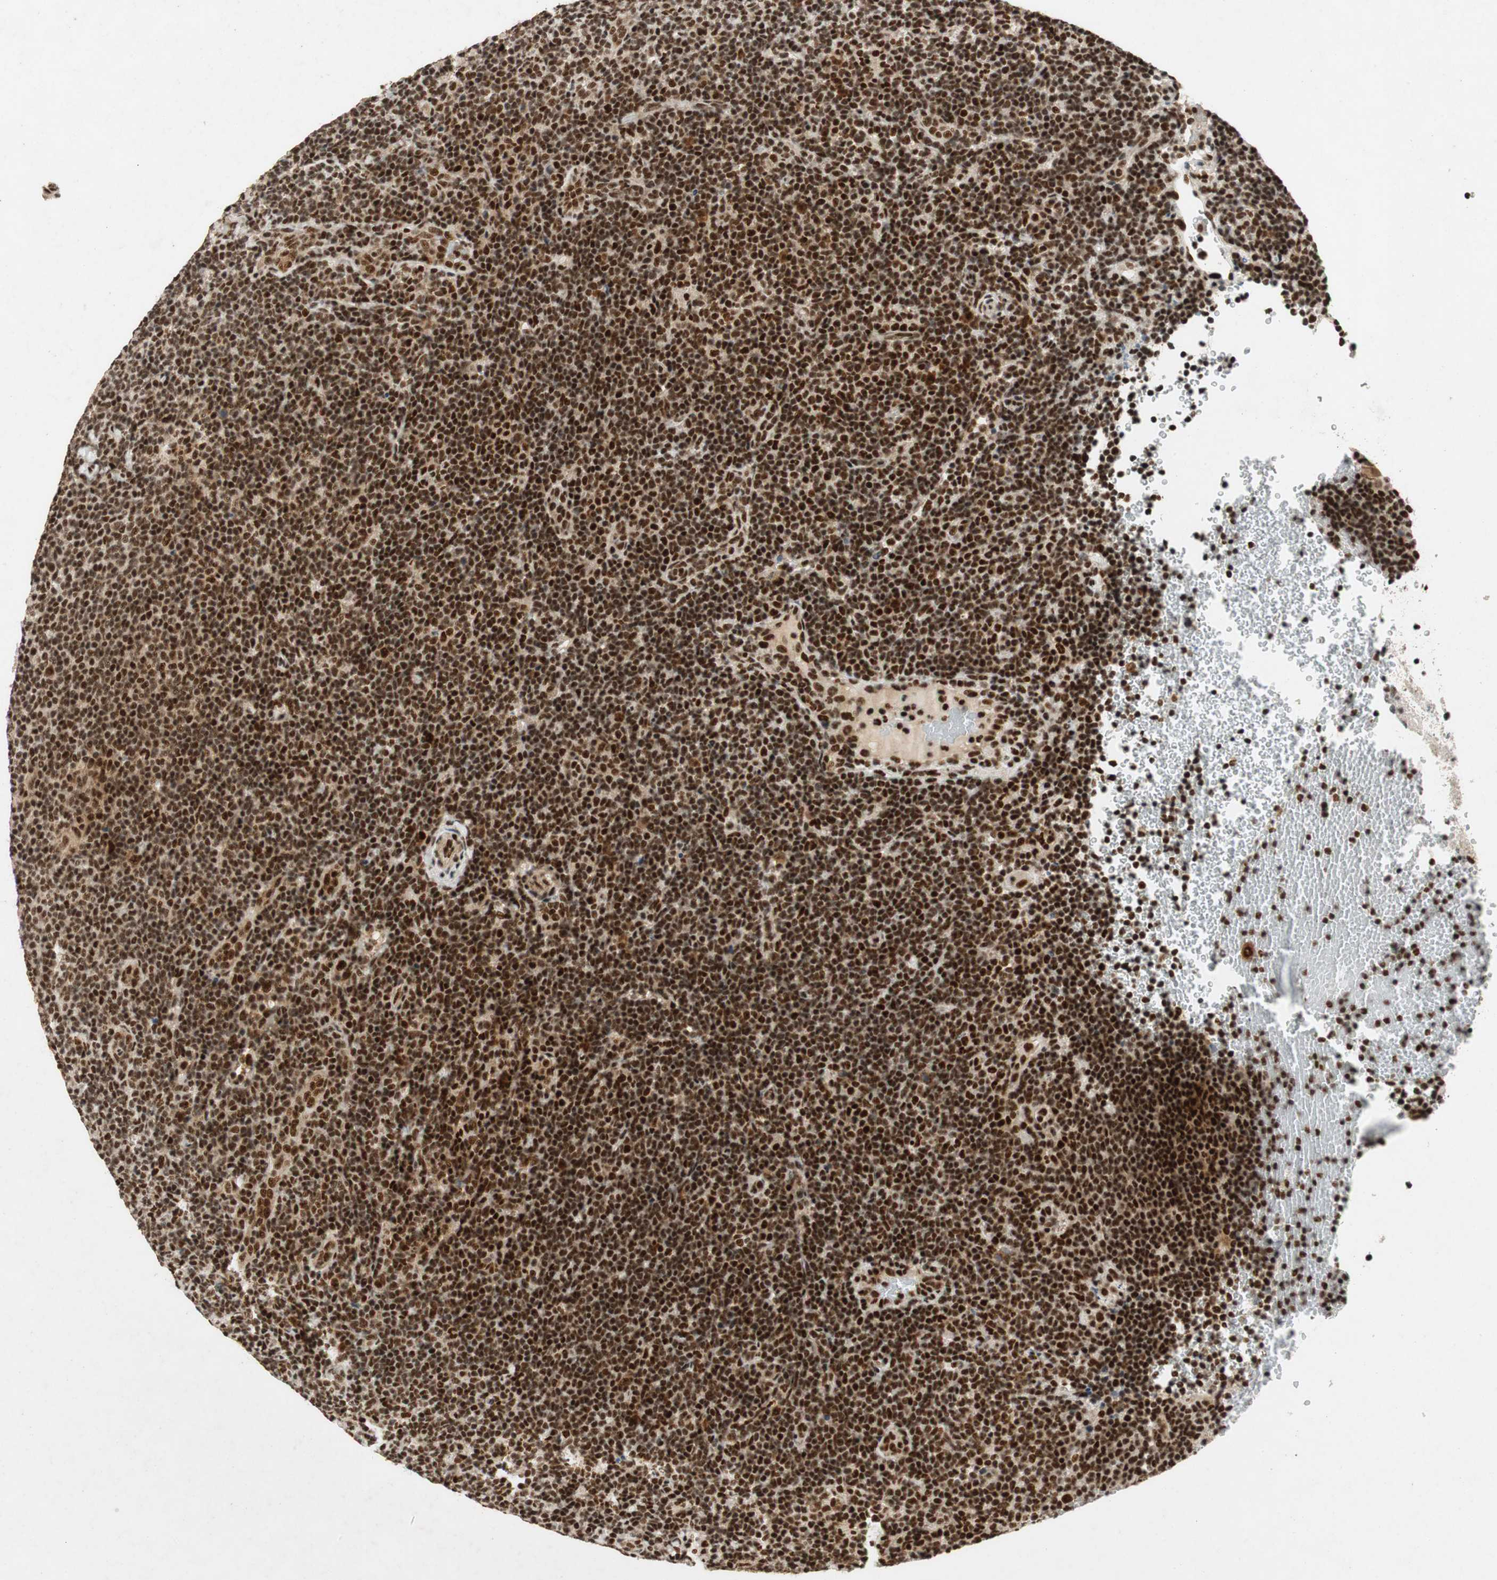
{"staining": {"intensity": "moderate", "quantity": ">75%", "location": "nuclear"}, "tissue": "lymphoma", "cell_type": "Tumor cells", "image_type": "cancer", "snomed": [{"axis": "morphology", "description": "Hodgkin's disease, NOS"}, {"axis": "topography", "description": "Lymph node"}], "caption": "This is an image of immunohistochemistry (IHC) staining of Hodgkin's disease, which shows moderate expression in the nuclear of tumor cells.", "gene": "NCBP3", "patient": {"sex": "female", "age": 57}}